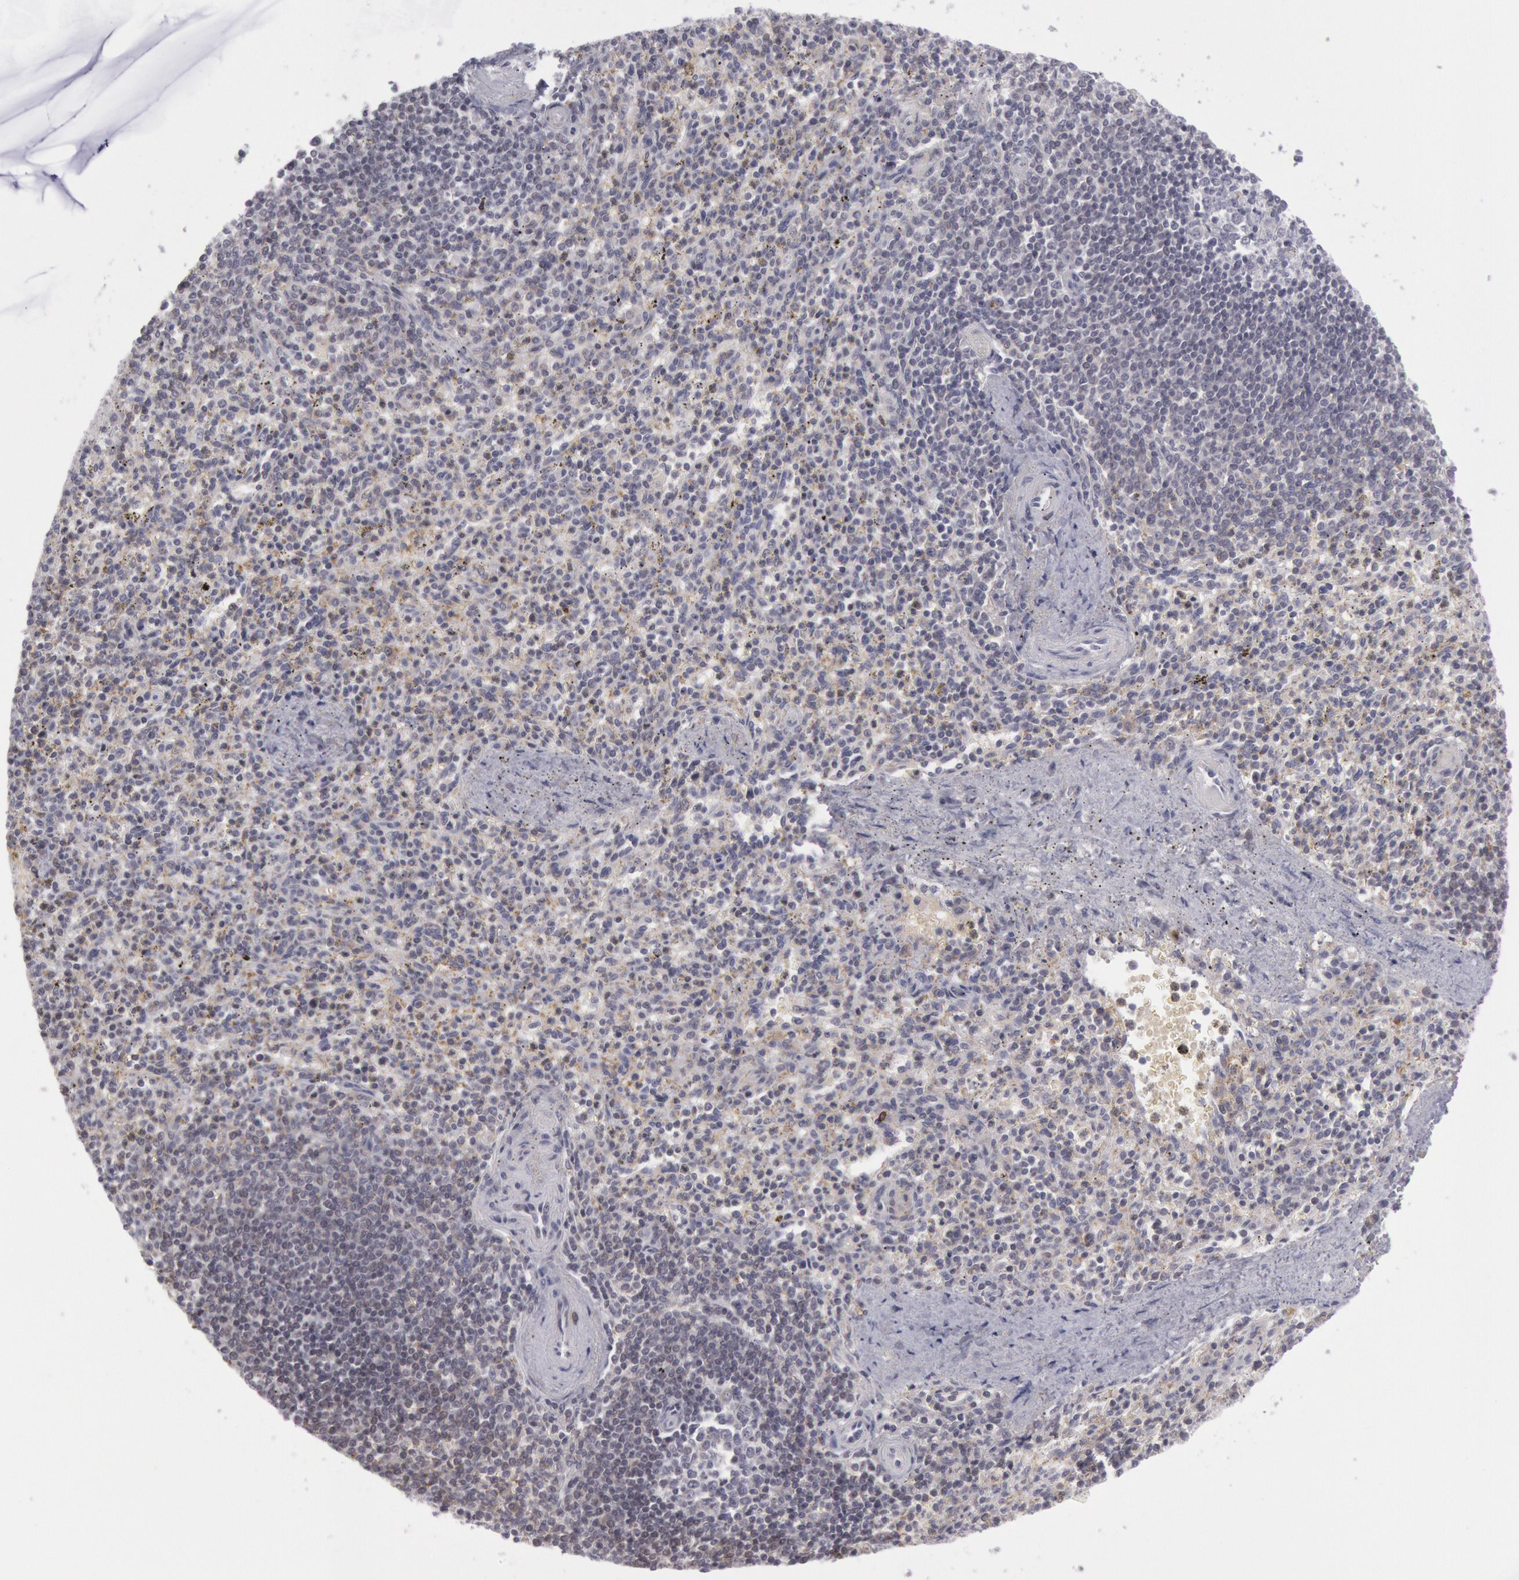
{"staining": {"intensity": "negative", "quantity": "none", "location": "none"}, "tissue": "spleen", "cell_type": "Cells in red pulp", "image_type": "normal", "snomed": [{"axis": "morphology", "description": "Normal tissue, NOS"}, {"axis": "topography", "description": "Spleen"}], "caption": "Immunohistochemistry of benign spleen displays no positivity in cells in red pulp.", "gene": "PTGS2", "patient": {"sex": "male", "age": 72}}